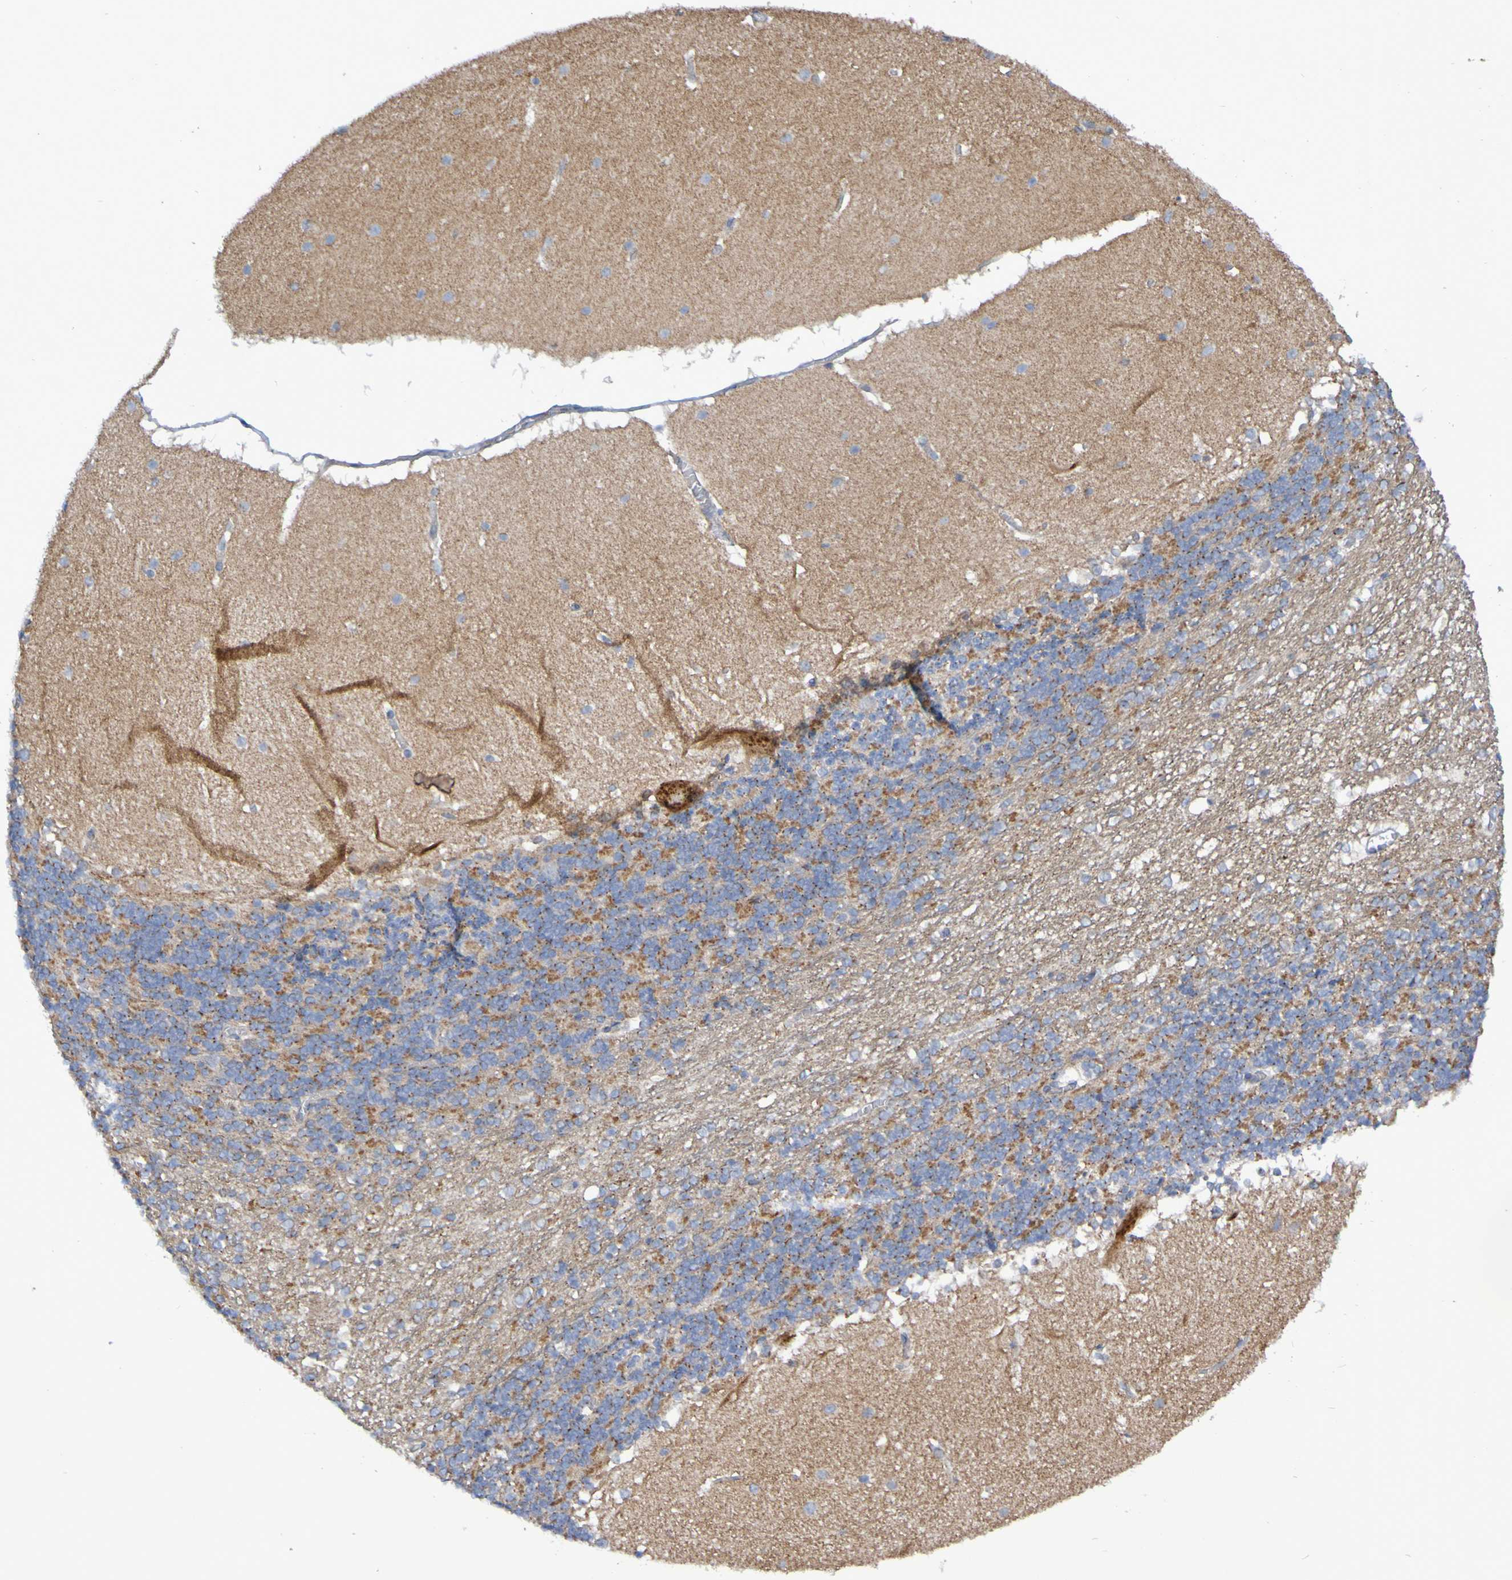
{"staining": {"intensity": "moderate", "quantity": ">75%", "location": "cytoplasmic/membranous"}, "tissue": "cerebellum", "cell_type": "Cells in granular layer", "image_type": "normal", "snomed": [{"axis": "morphology", "description": "Normal tissue, NOS"}, {"axis": "topography", "description": "Cerebellum"}], "caption": "This is a histology image of immunohistochemistry staining of normal cerebellum, which shows moderate staining in the cytoplasmic/membranous of cells in granular layer.", "gene": "LMBRD2", "patient": {"sex": "female", "age": 19}}